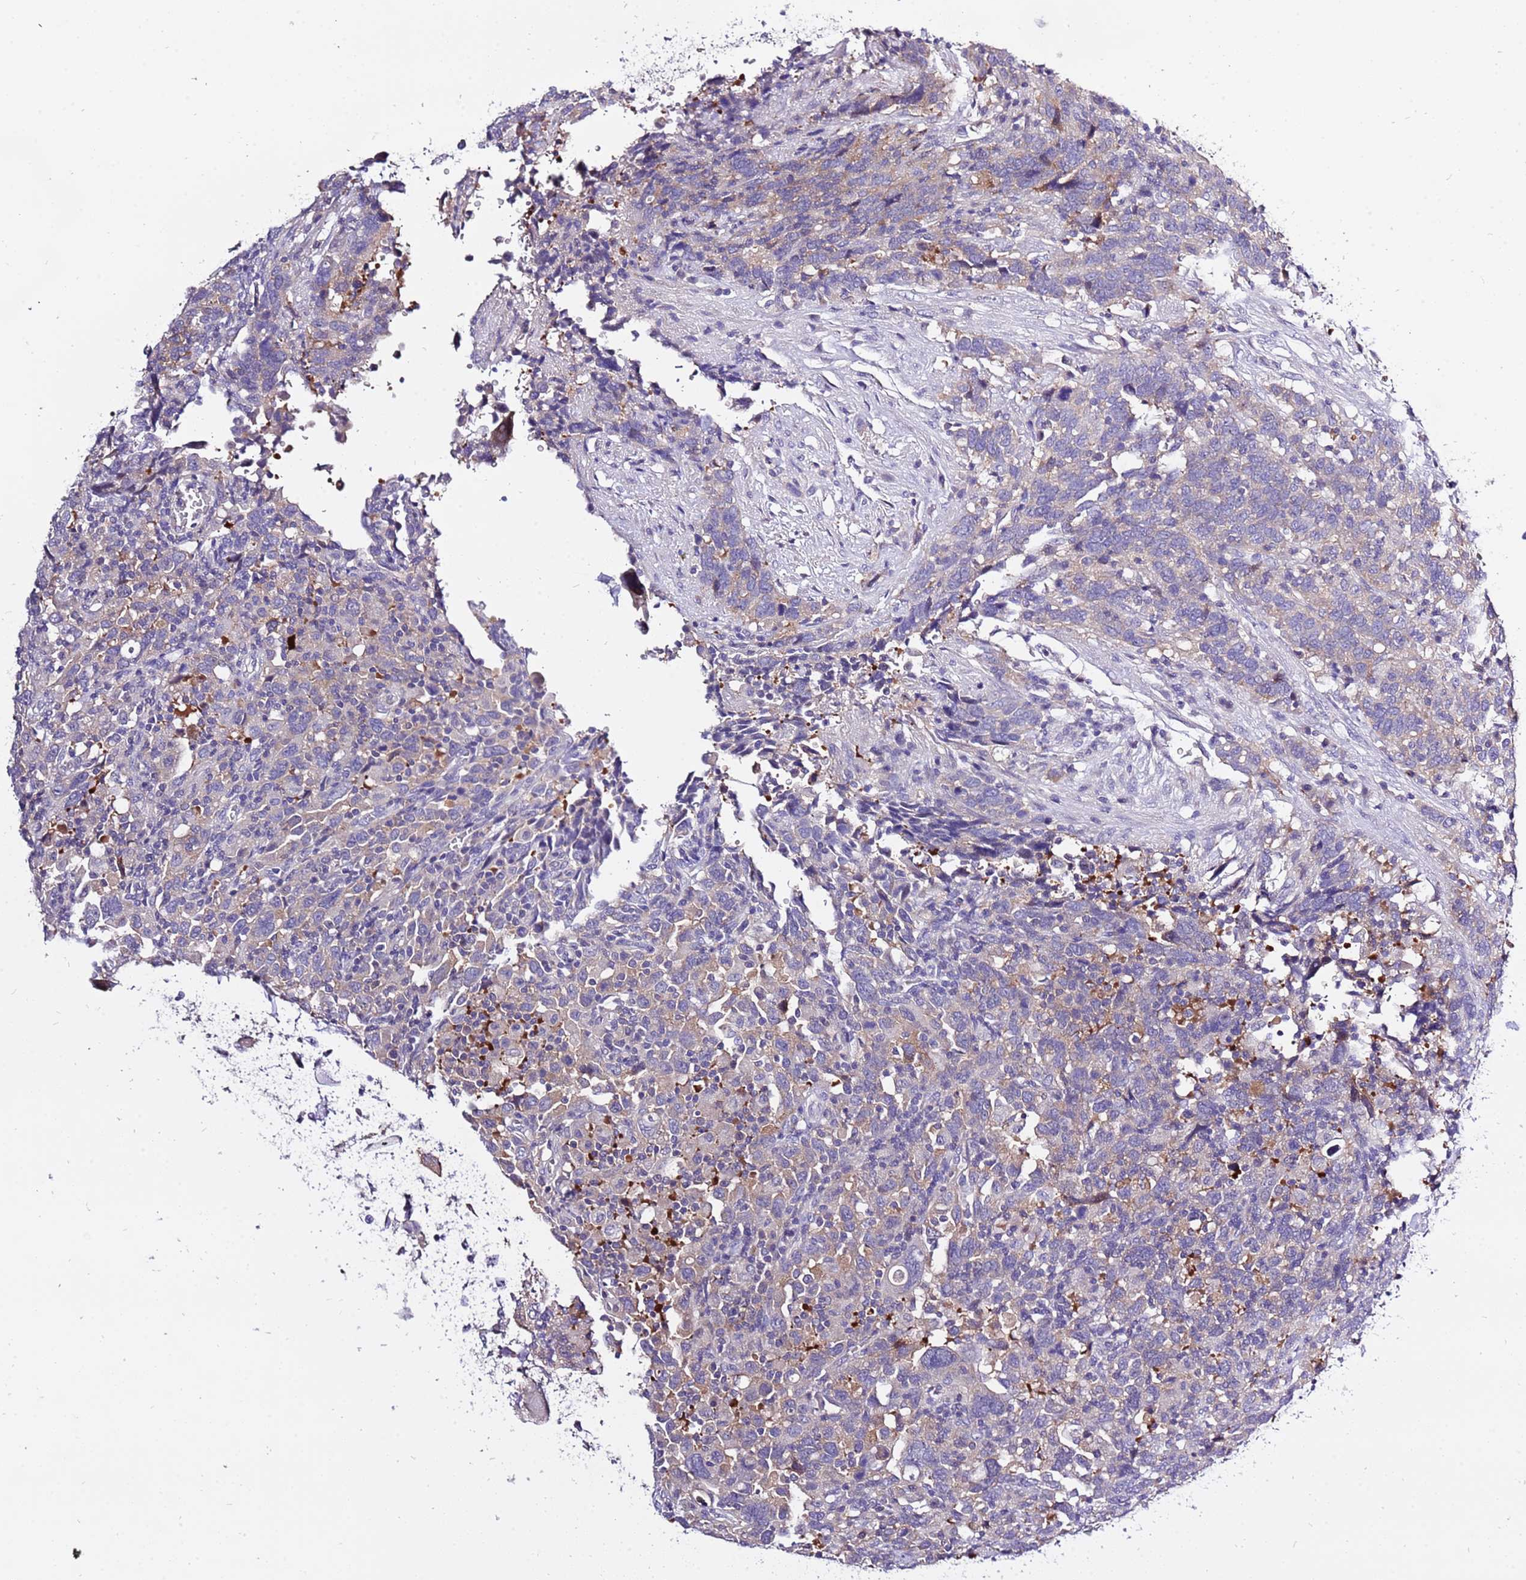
{"staining": {"intensity": "negative", "quantity": "none", "location": "none"}, "tissue": "urothelial cancer", "cell_type": "Tumor cells", "image_type": "cancer", "snomed": [{"axis": "morphology", "description": "Urothelial carcinoma, High grade"}, {"axis": "topography", "description": "Urinary bladder"}], "caption": "Protein analysis of urothelial carcinoma (high-grade) shows no significant positivity in tumor cells.", "gene": "STIP1", "patient": {"sex": "male", "age": 61}}